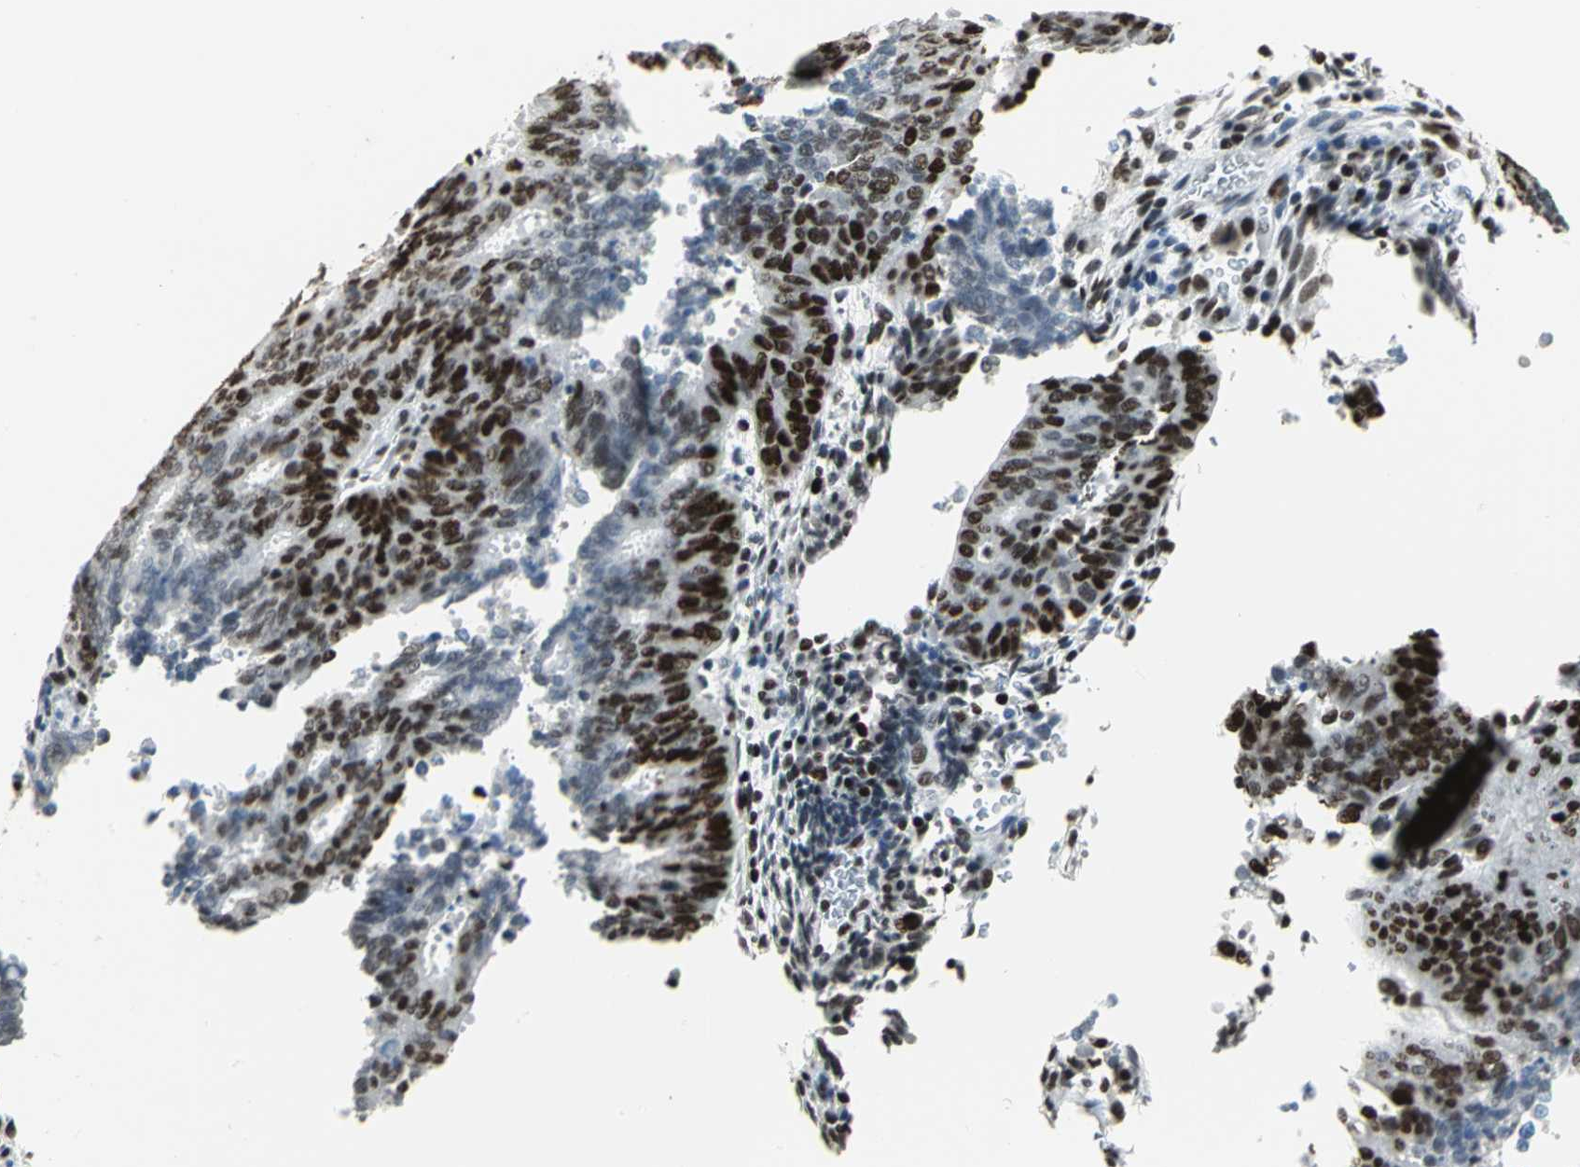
{"staining": {"intensity": "strong", "quantity": ">75%", "location": "nuclear"}, "tissue": "cervical cancer", "cell_type": "Tumor cells", "image_type": "cancer", "snomed": [{"axis": "morphology", "description": "Adenocarcinoma, NOS"}, {"axis": "topography", "description": "Cervix"}], "caption": "An immunohistochemistry micrograph of neoplastic tissue is shown. Protein staining in brown shows strong nuclear positivity in cervical cancer within tumor cells. Nuclei are stained in blue.", "gene": "HNRNPD", "patient": {"sex": "female", "age": 44}}